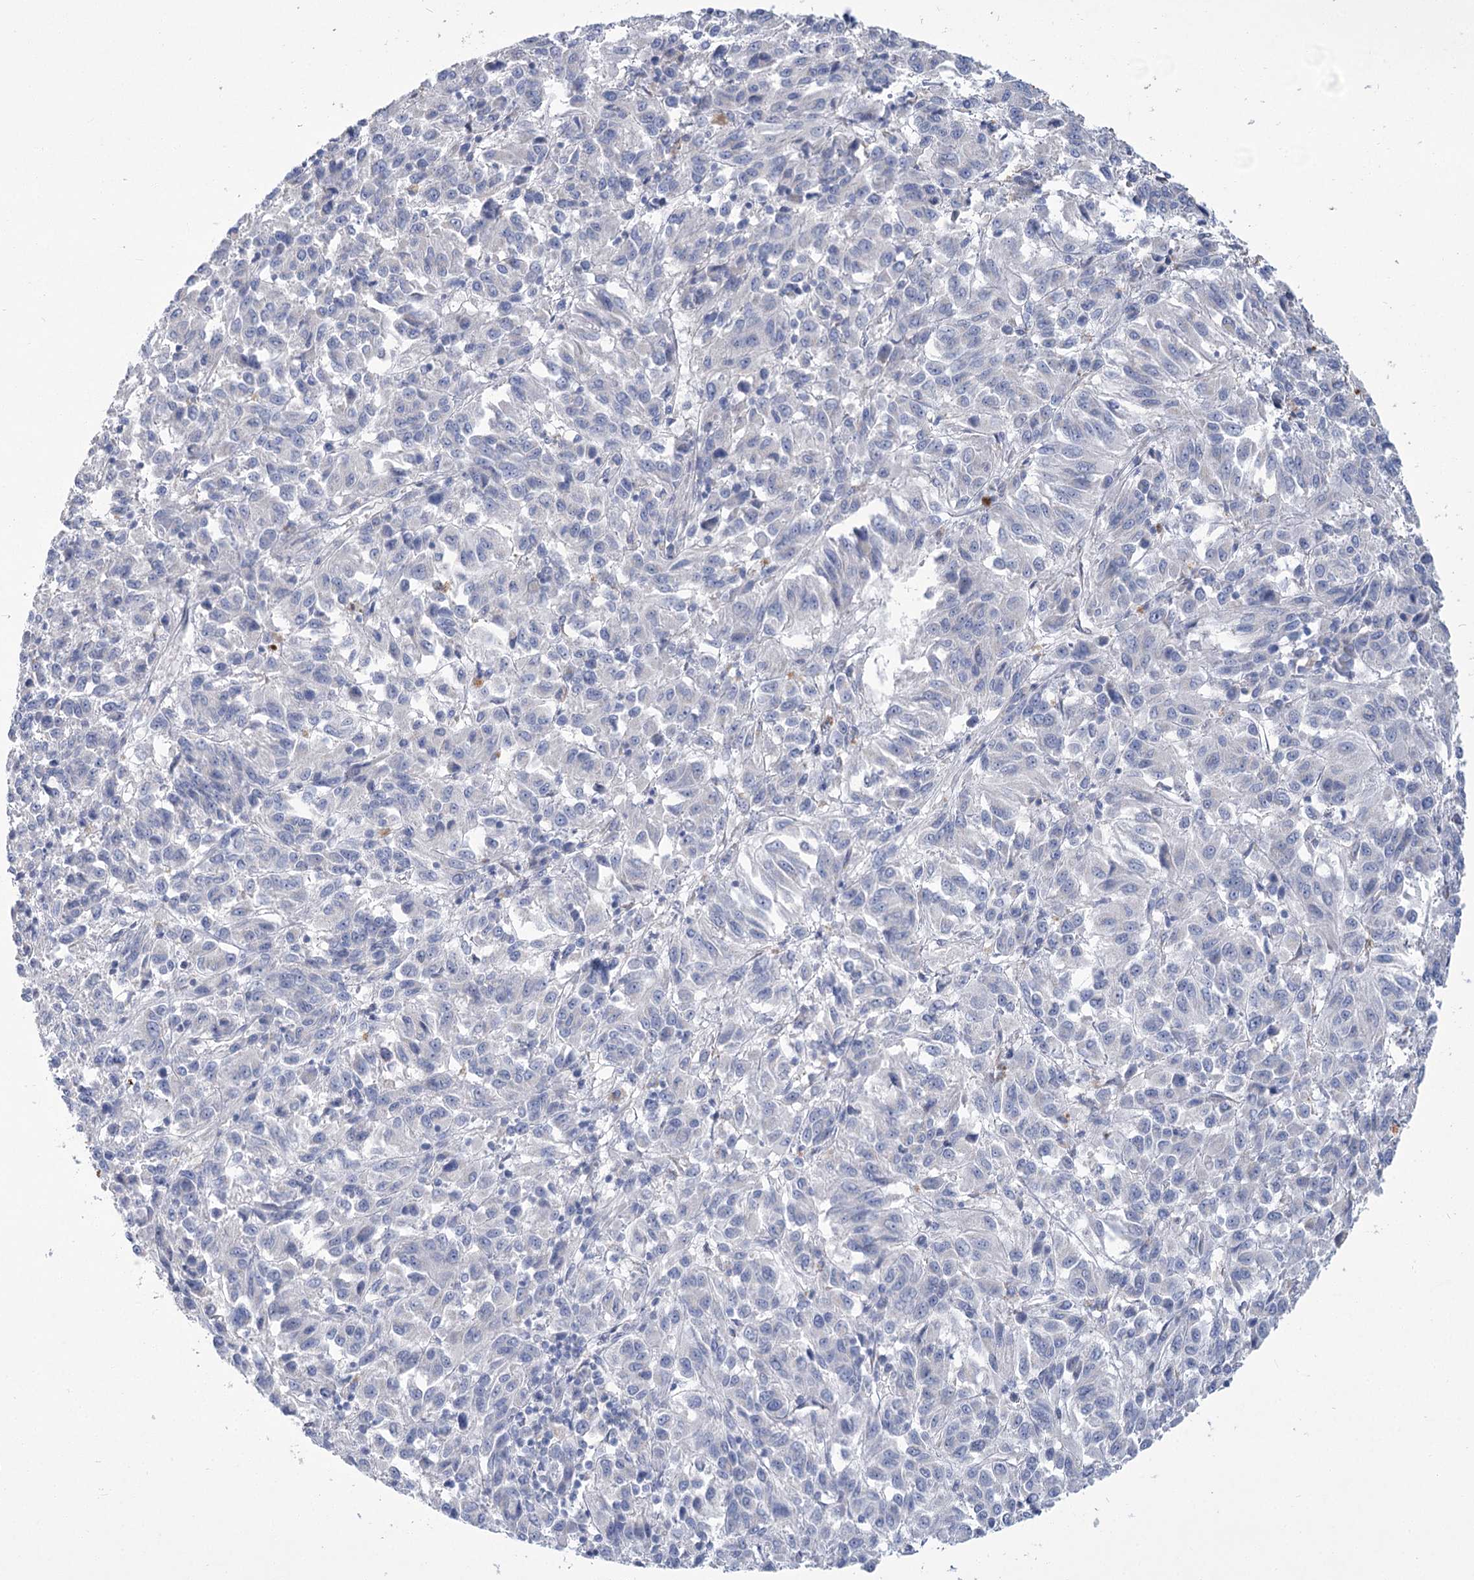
{"staining": {"intensity": "negative", "quantity": "none", "location": "none"}, "tissue": "melanoma", "cell_type": "Tumor cells", "image_type": "cancer", "snomed": [{"axis": "morphology", "description": "Malignant melanoma, Metastatic site"}, {"axis": "topography", "description": "Lung"}], "caption": "Tumor cells show no significant staining in melanoma.", "gene": "SLC9A3", "patient": {"sex": "male", "age": 64}}